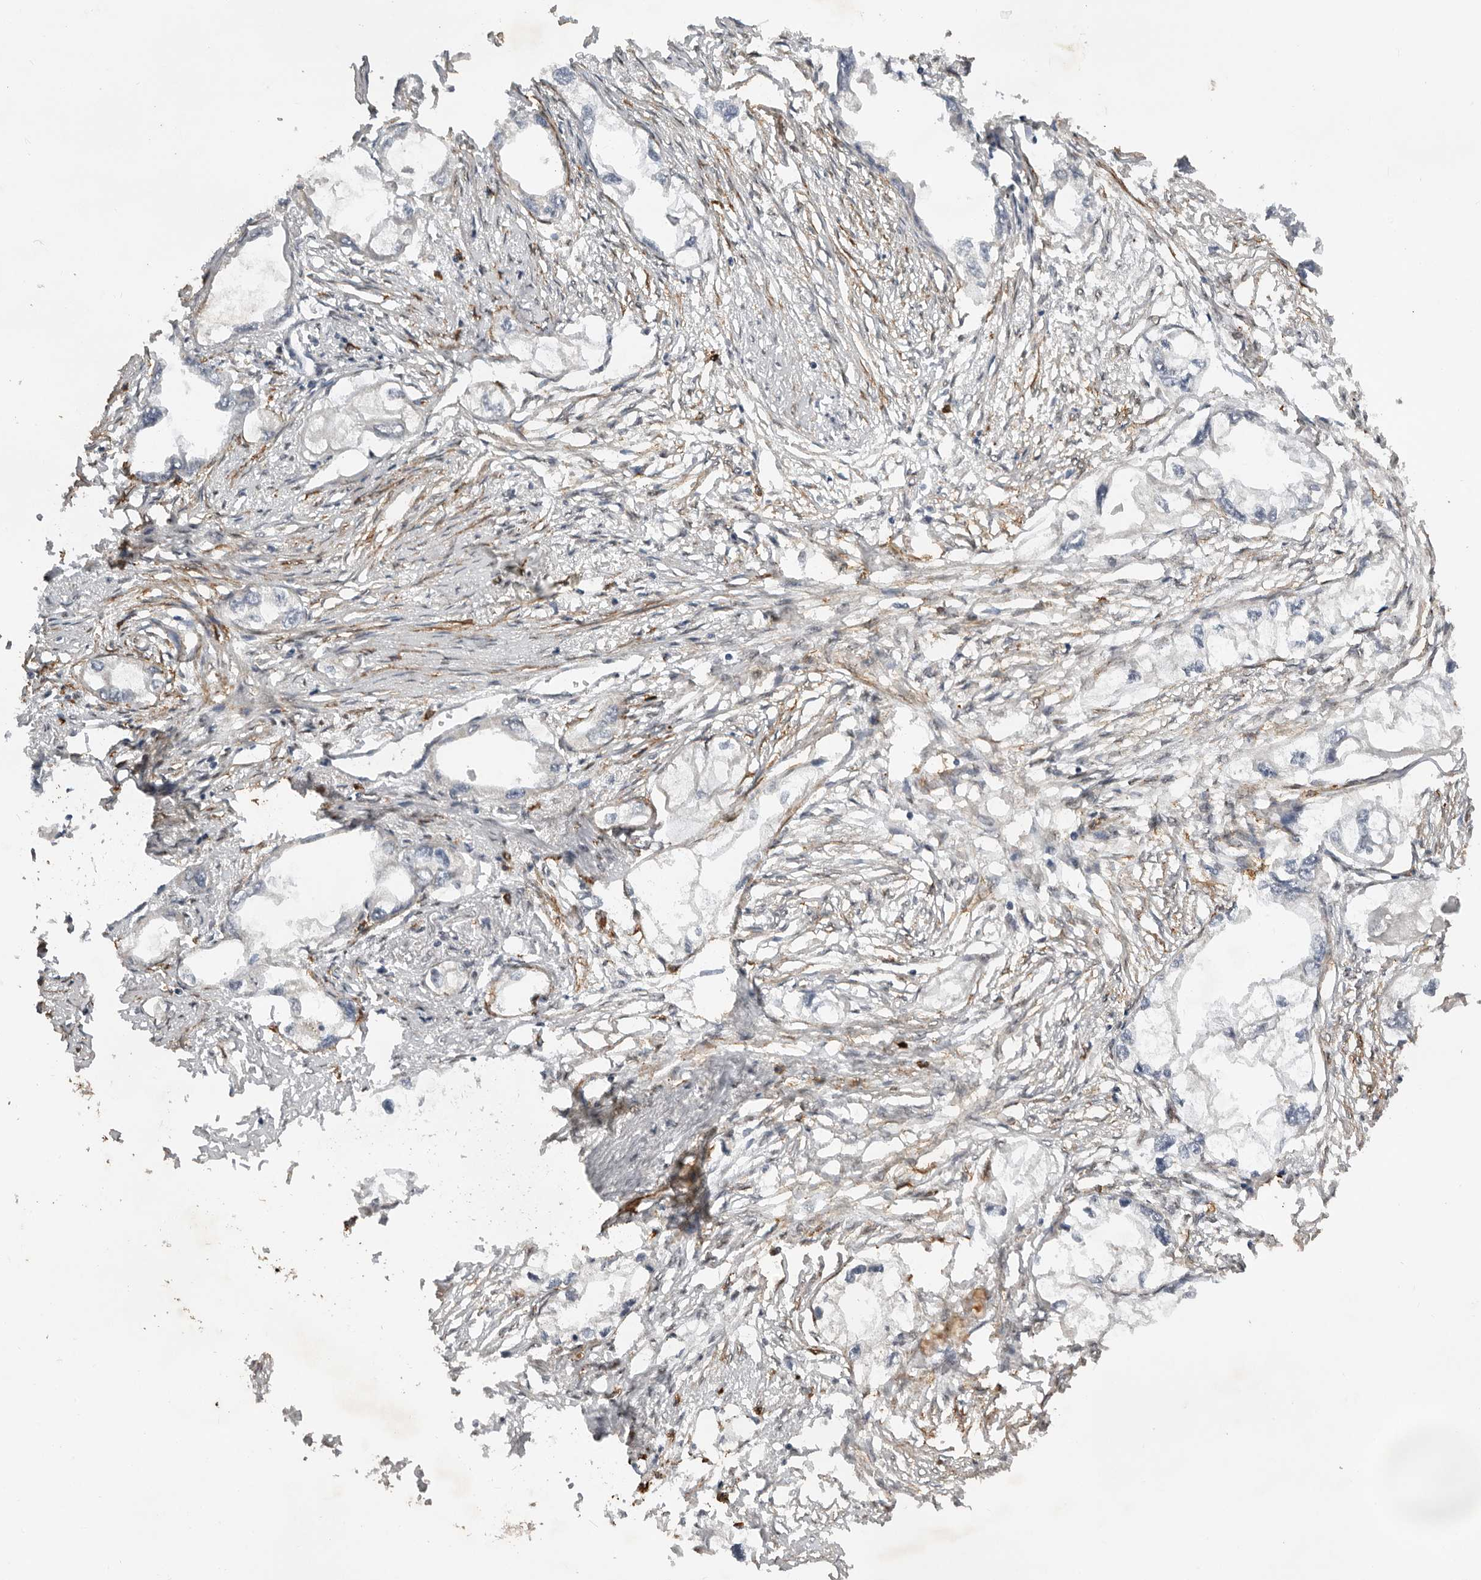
{"staining": {"intensity": "negative", "quantity": "none", "location": "none"}, "tissue": "endometrial cancer", "cell_type": "Tumor cells", "image_type": "cancer", "snomed": [{"axis": "morphology", "description": "Adenocarcinoma, NOS"}, {"axis": "morphology", "description": "Adenocarcinoma, metastatic, NOS"}, {"axis": "topography", "description": "Adipose tissue"}, {"axis": "topography", "description": "Endometrium"}], "caption": "Immunohistochemical staining of adenocarcinoma (endometrial) reveals no significant positivity in tumor cells.", "gene": "RNF157", "patient": {"sex": "female", "age": 67}}